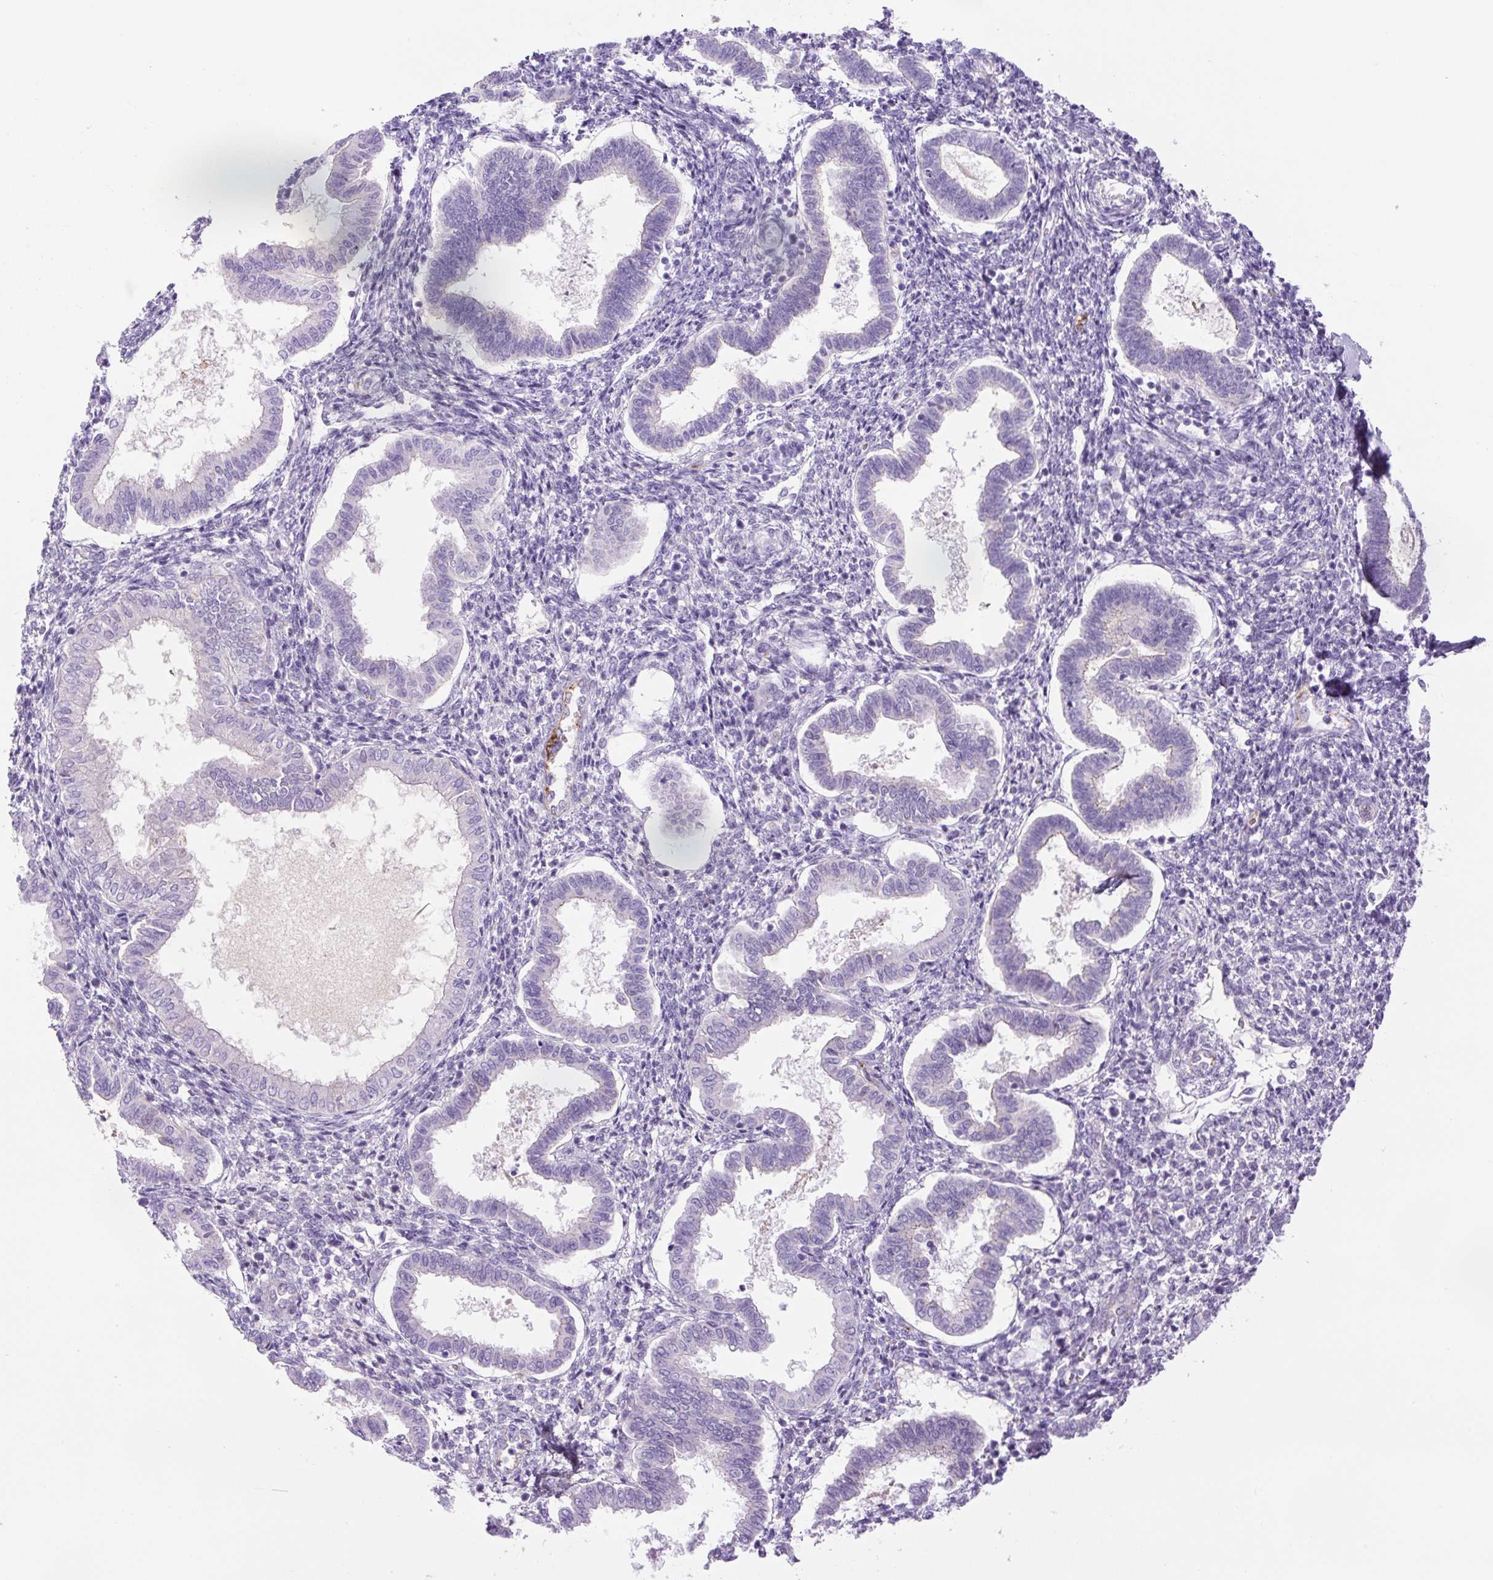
{"staining": {"intensity": "negative", "quantity": "none", "location": "none"}, "tissue": "endometrium", "cell_type": "Cells in endometrial stroma", "image_type": "normal", "snomed": [{"axis": "morphology", "description": "Normal tissue, NOS"}, {"axis": "topography", "description": "Endometrium"}], "caption": "The image displays no significant staining in cells in endometrial stroma of endometrium. The staining is performed using DAB (3,3'-diaminobenzidine) brown chromogen with nuclei counter-stained in using hematoxylin.", "gene": "RSPO4", "patient": {"sex": "female", "age": 24}}